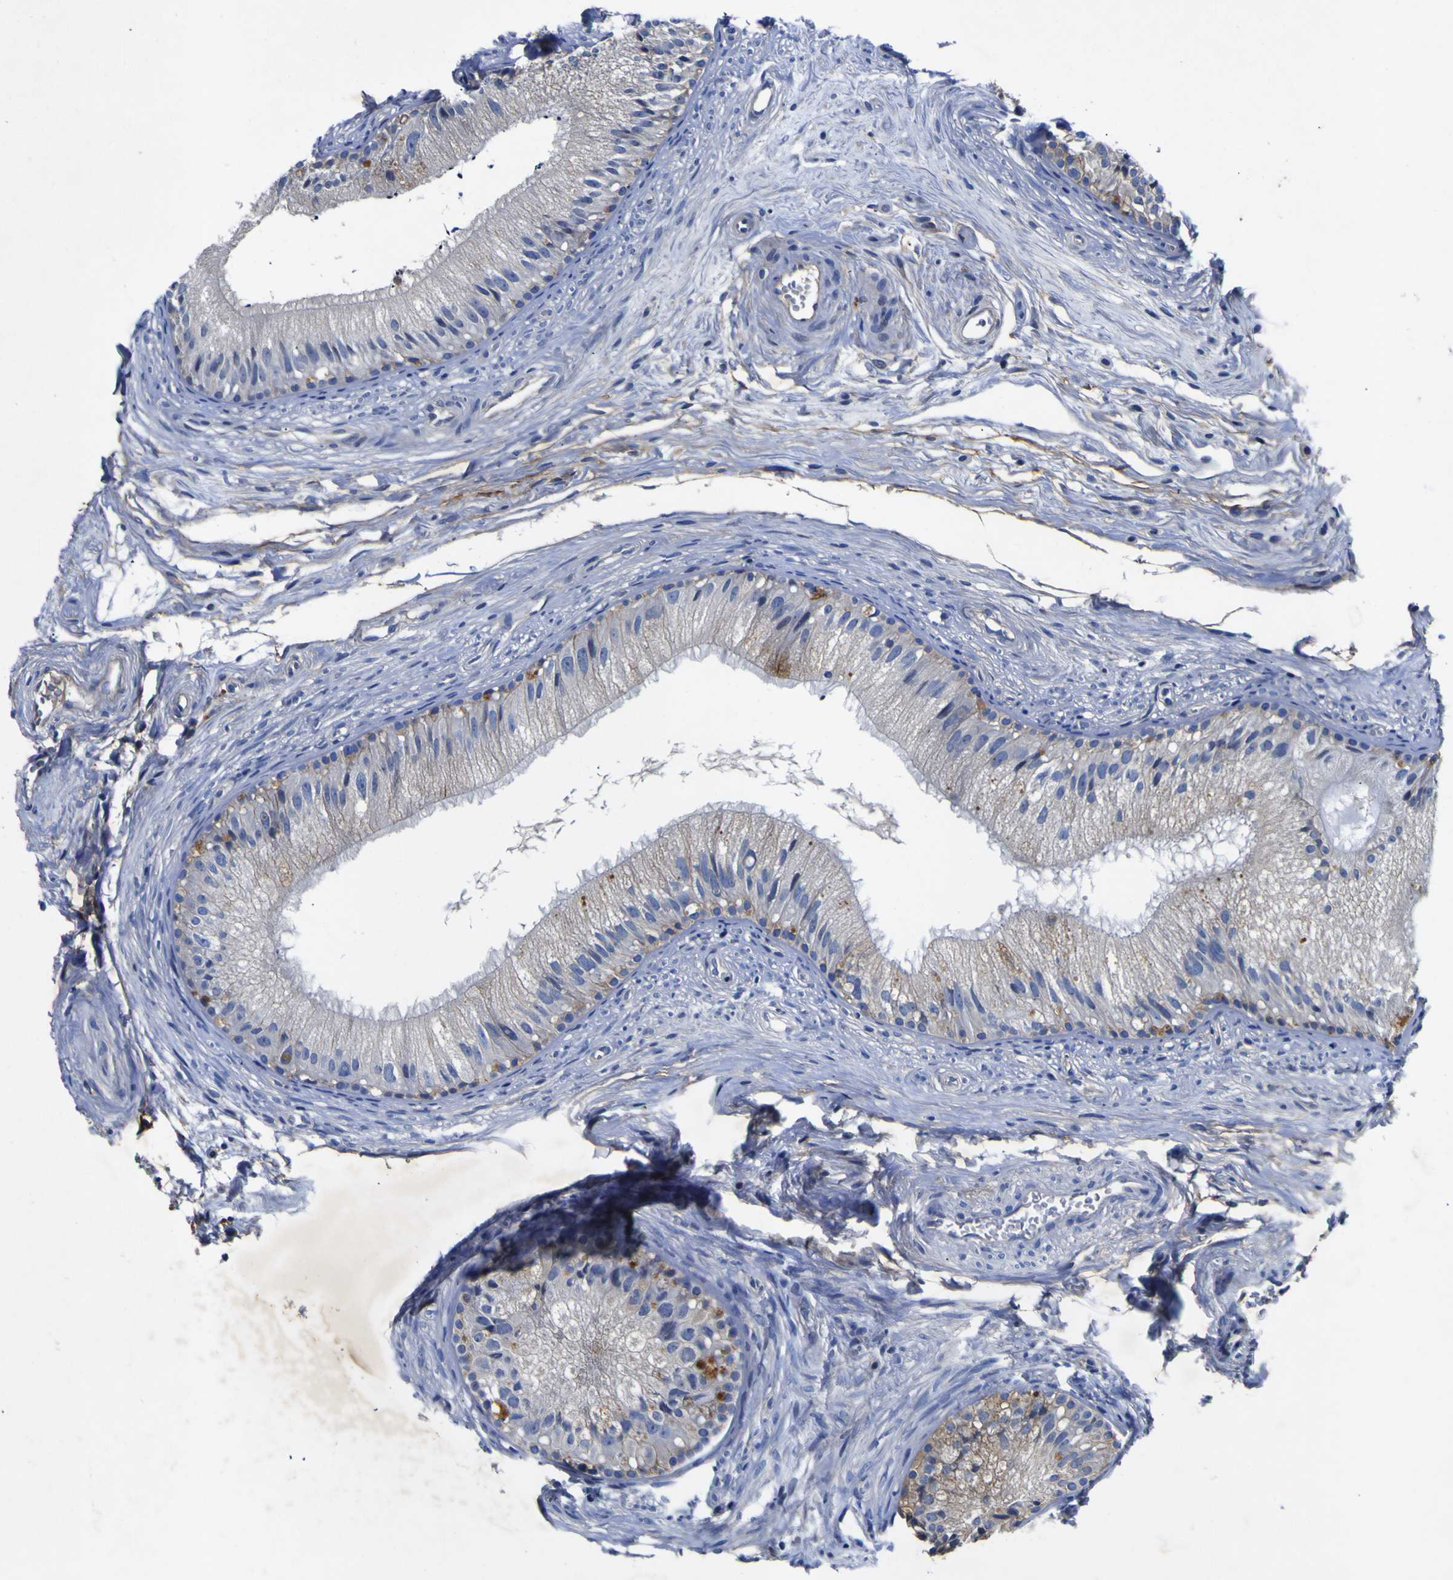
{"staining": {"intensity": "negative", "quantity": "none", "location": "none"}, "tissue": "epididymis", "cell_type": "Glandular cells", "image_type": "normal", "snomed": [{"axis": "morphology", "description": "Normal tissue, NOS"}, {"axis": "topography", "description": "Epididymis"}], "caption": "An immunohistochemistry photomicrograph of benign epididymis is shown. There is no staining in glandular cells of epididymis.", "gene": "VASN", "patient": {"sex": "male", "age": 56}}